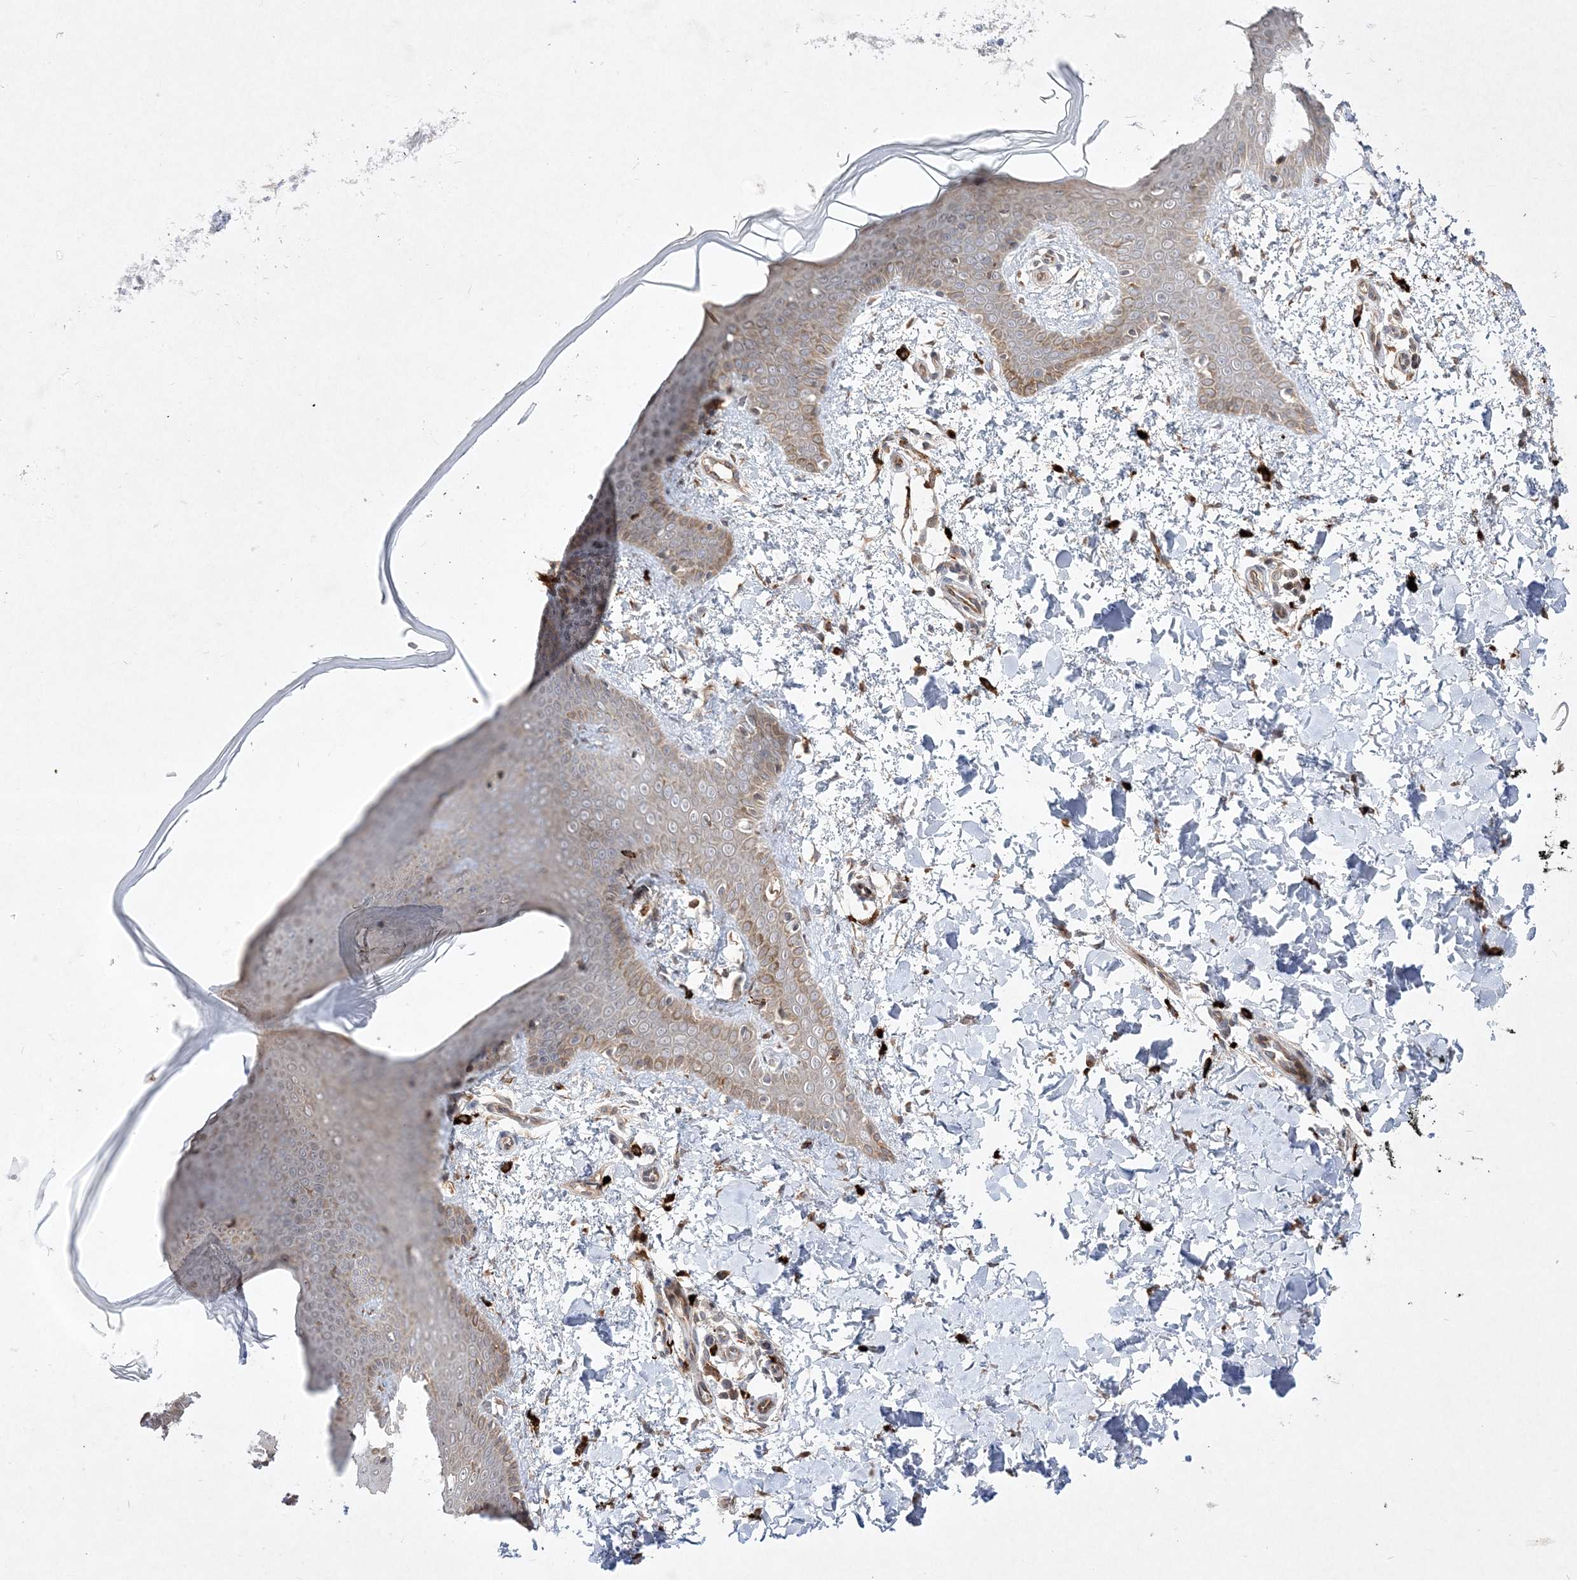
{"staining": {"intensity": "strong", "quantity": ">75%", "location": "cytoplasmic/membranous"}, "tissue": "skin", "cell_type": "Fibroblasts", "image_type": "normal", "snomed": [{"axis": "morphology", "description": "Normal tissue, NOS"}, {"axis": "topography", "description": "Skin"}], "caption": "Fibroblasts show high levels of strong cytoplasmic/membranous positivity in approximately >75% of cells in normal human skin. (Stains: DAB in brown, nuclei in blue, Microscopy: brightfield microscopy at high magnification).", "gene": "CLNK", "patient": {"sex": "male", "age": 36}}